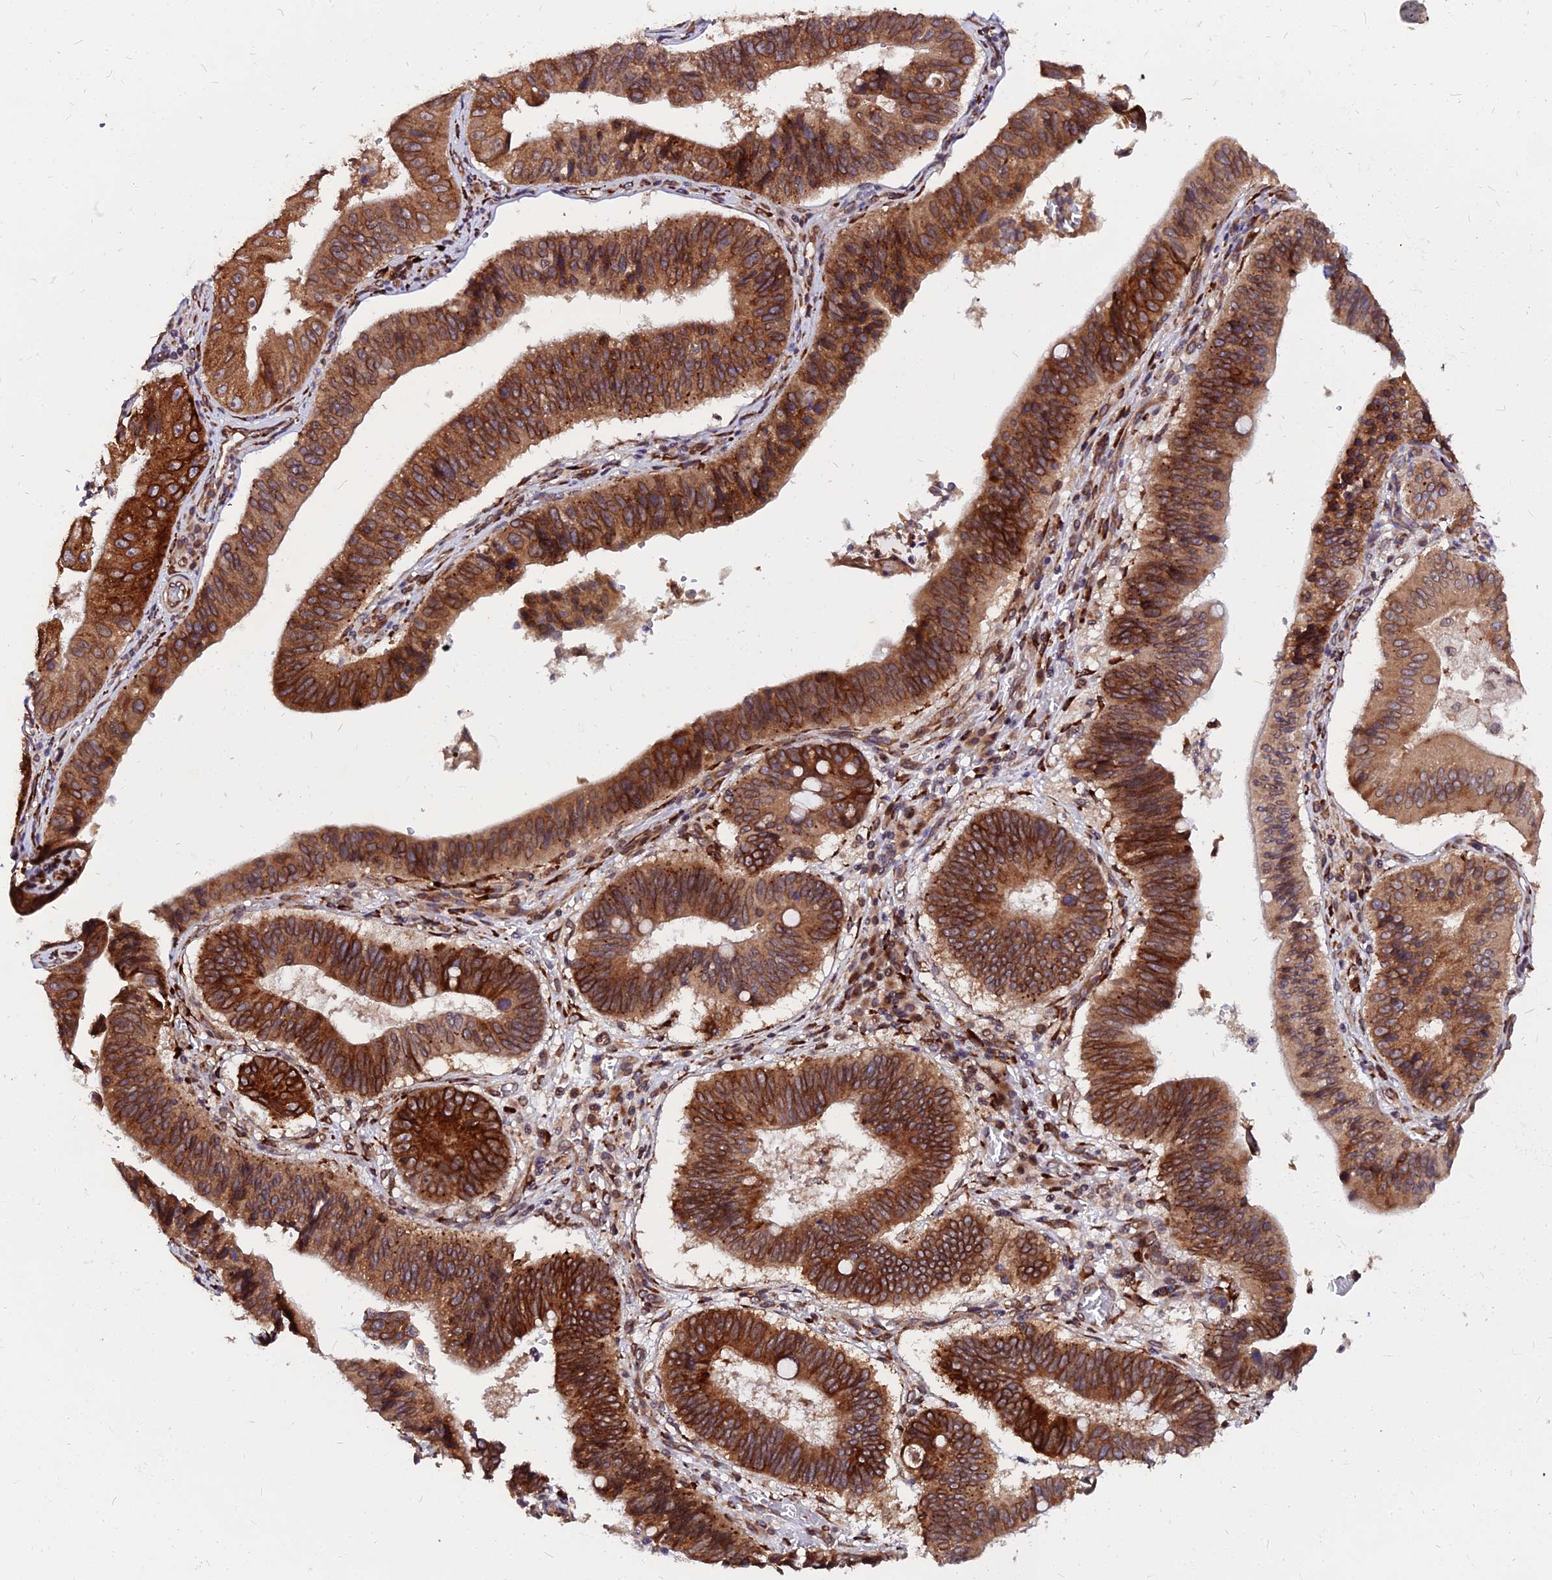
{"staining": {"intensity": "strong", "quantity": ">75%", "location": "cytoplasmic/membranous"}, "tissue": "stomach cancer", "cell_type": "Tumor cells", "image_type": "cancer", "snomed": [{"axis": "morphology", "description": "Adenocarcinoma, NOS"}, {"axis": "topography", "description": "Stomach"}], "caption": "Strong cytoplasmic/membranous staining is present in about >75% of tumor cells in stomach cancer (adenocarcinoma).", "gene": "PDE4D", "patient": {"sex": "male", "age": 59}}